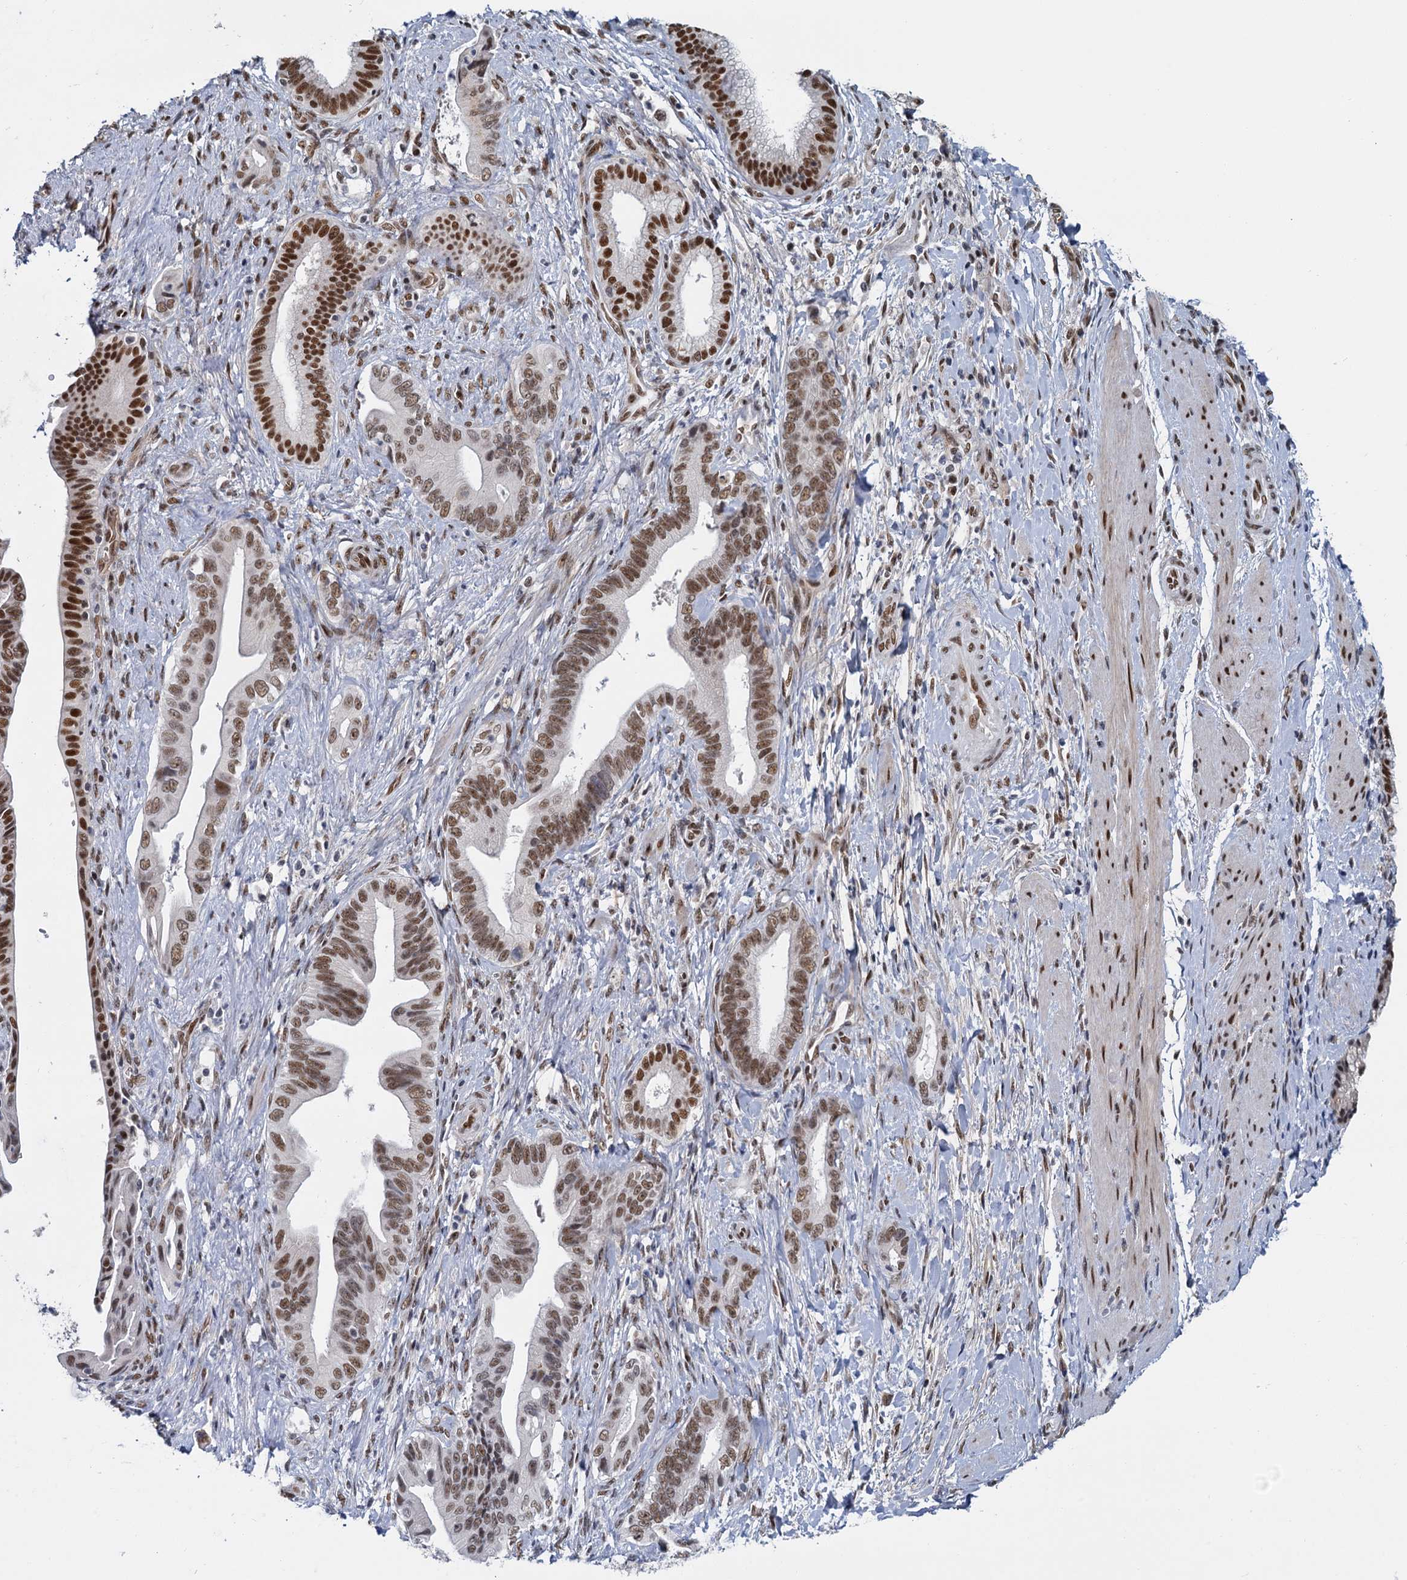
{"staining": {"intensity": "strong", "quantity": ">75%", "location": "nuclear"}, "tissue": "pancreatic cancer", "cell_type": "Tumor cells", "image_type": "cancer", "snomed": [{"axis": "morphology", "description": "Adenocarcinoma, NOS"}, {"axis": "topography", "description": "Pancreas"}], "caption": "Immunohistochemical staining of pancreatic cancer reveals high levels of strong nuclear positivity in approximately >75% of tumor cells.", "gene": "RPRD1A", "patient": {"sex": "female", "age": 55}}